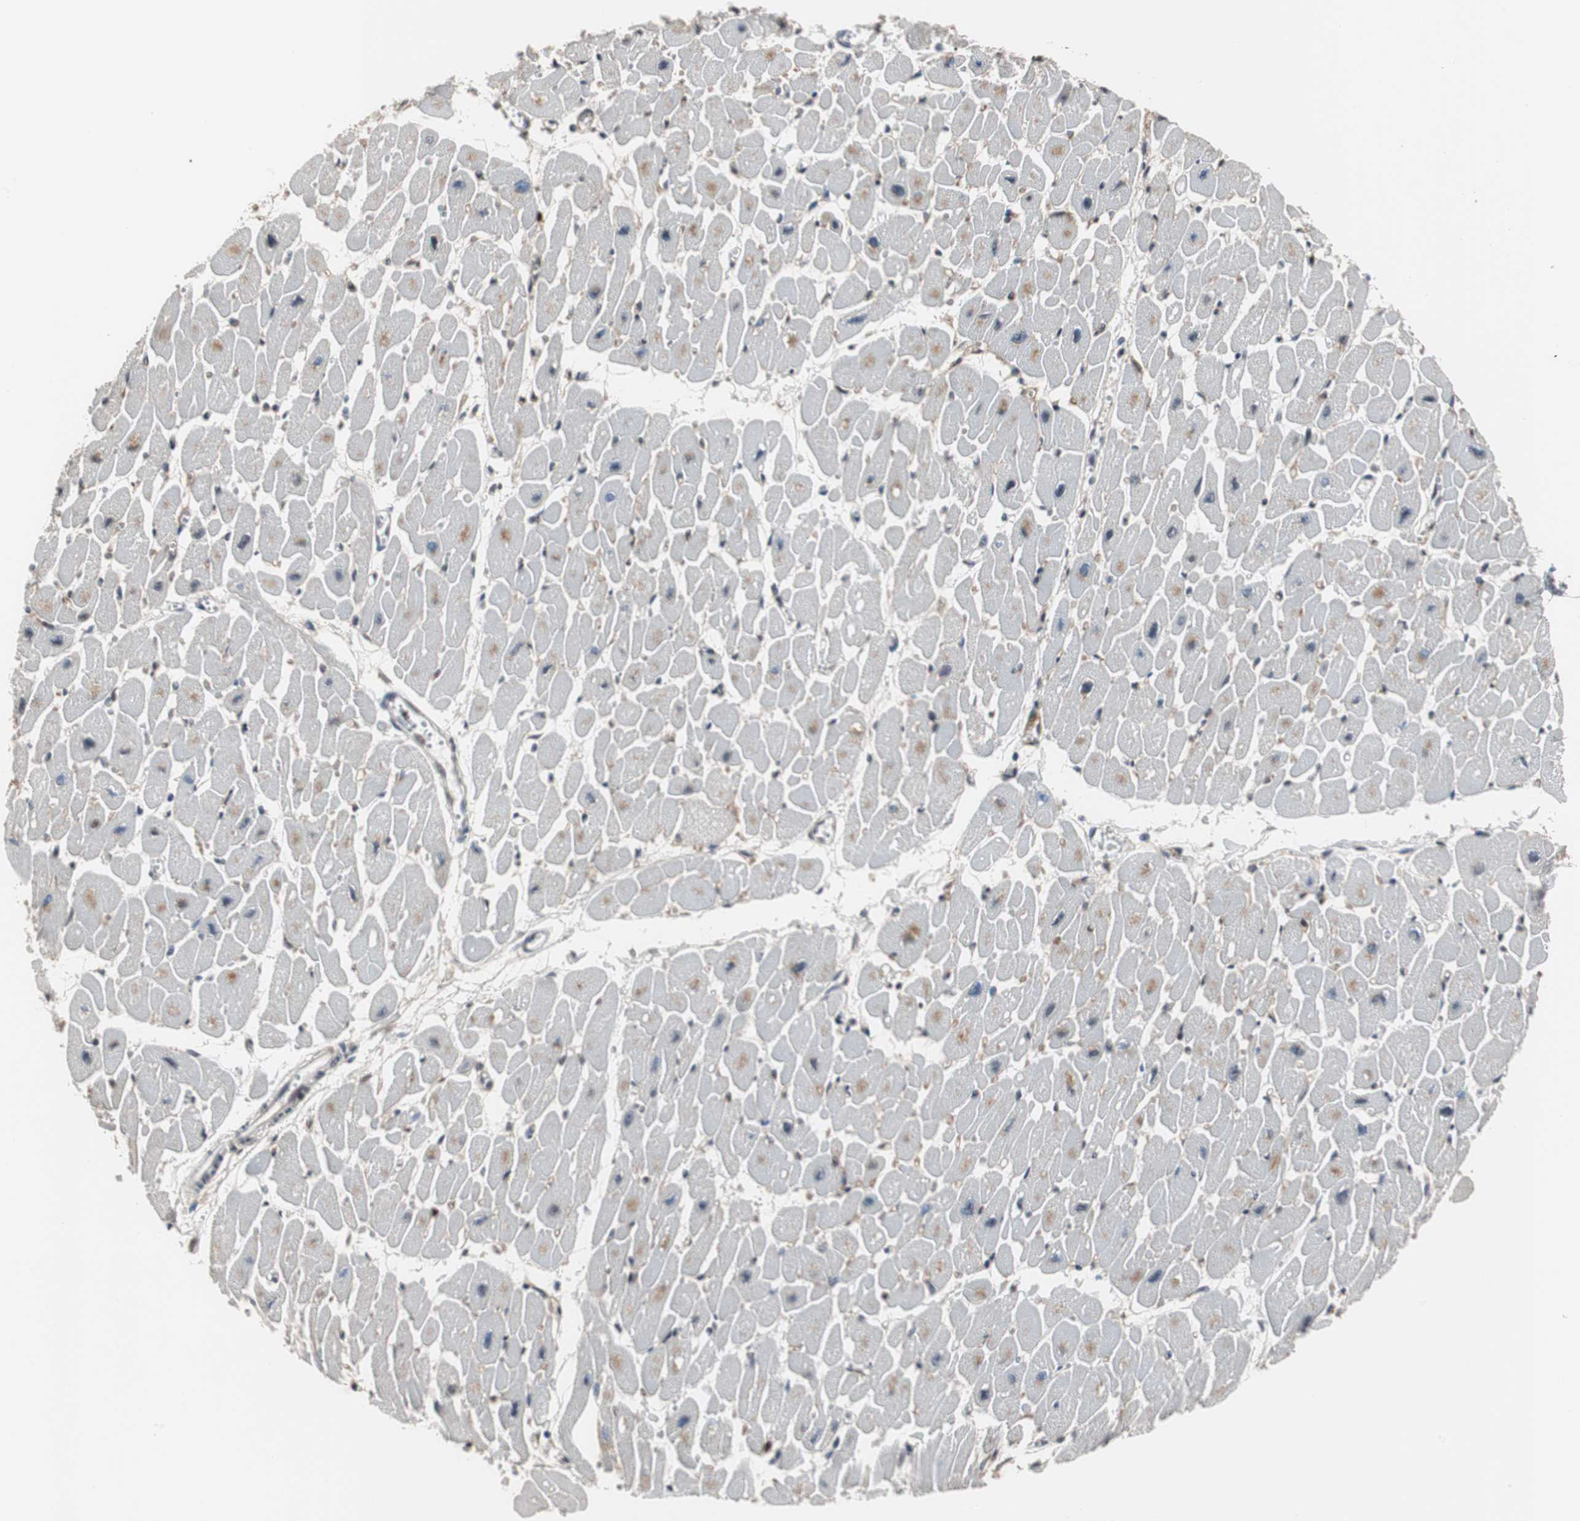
{"staining": {"intensity": "weak", "quantity": "<25%", "location": "cytoplasmic/membranous"}, "tissue": "heart muscle", "cell_type": "Cardiomyocytes", "image_type": "normal", "snomed": [{"axis": "morphology", "description": "Normal tissue, NOS"}, {"axis": "topography", "description": "Heart"}], "caption": "DAB (3,3'-diaminobenzidine) immunohistochemical staining of unremarkable human heart muscle demonstrates no significant positivity in cardiomyocytes. (DAB immunohistochemistry (IHC) visualized using brightfield microscopy, high magnification).", "gene": "TOP2A", "patient": {"sex": "female", "age": 54}}